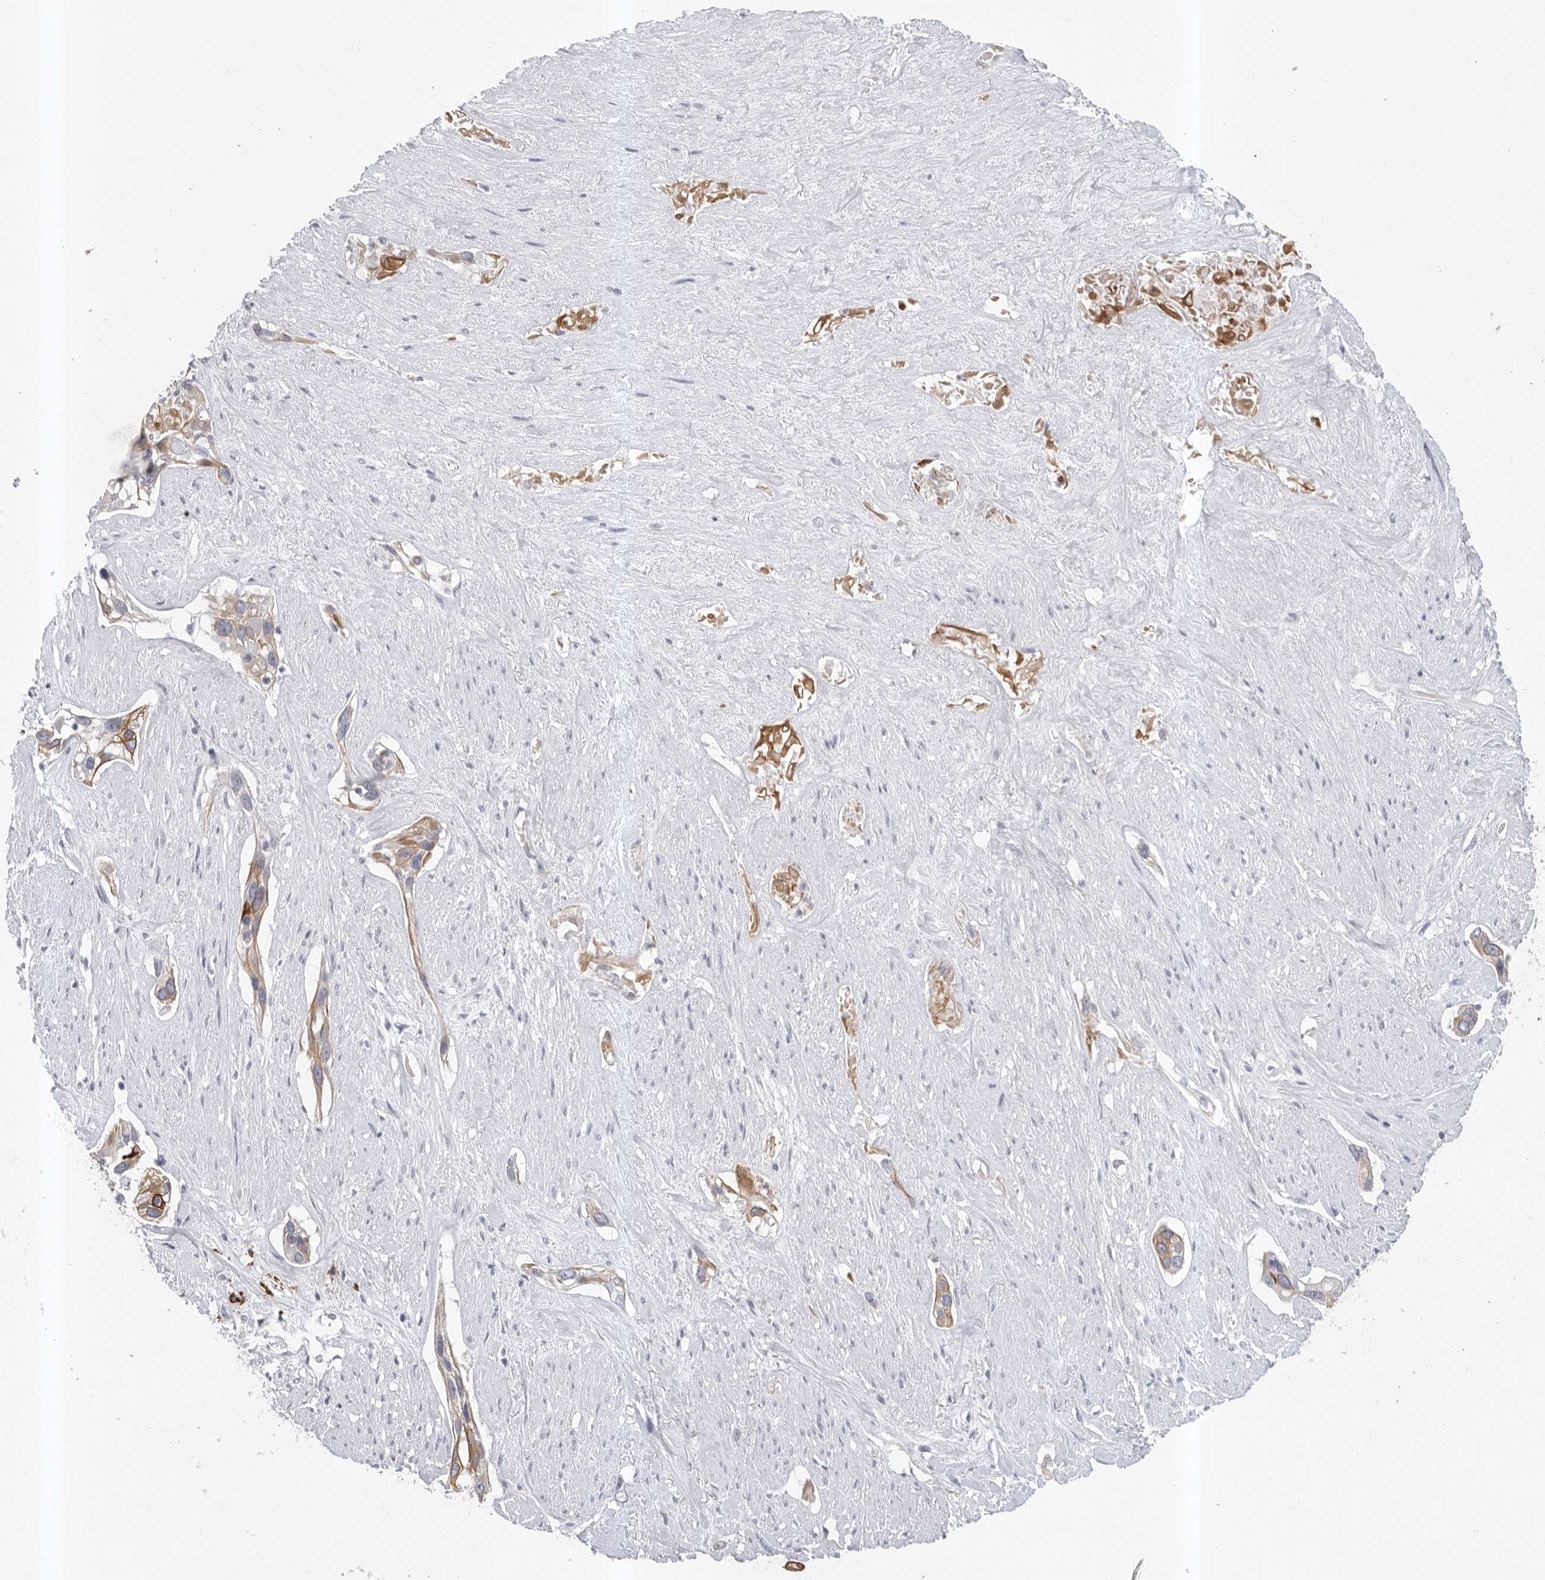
{"staining": {"intensity": "moderate", "quantity": "<25%", "location": "cytoplasmic/membranous"}, "tissue": "pancreatic cancer", "cell_type": "Tumor cells", "image_type": "cancer", "snomed": [{"axis": "morphology", "description": "Adenocarcinoma, NOS"}, {"axis": "topography", "description": "Pancreas"}], "caption": "Tumor cells exhibit low levels of moderate cytoplasmic/membranous staining in about <25% of cells in human pancreatic cancer (adenocarcinoma). The staining is performed using DAB (3,3'-diaminobenzidine) brown chromogen to label protein expression. The nuclei are counter-stained blue using hematoxylin.", "gene": "TMEM69", "patient": {"sex": "female", "age": 60}}